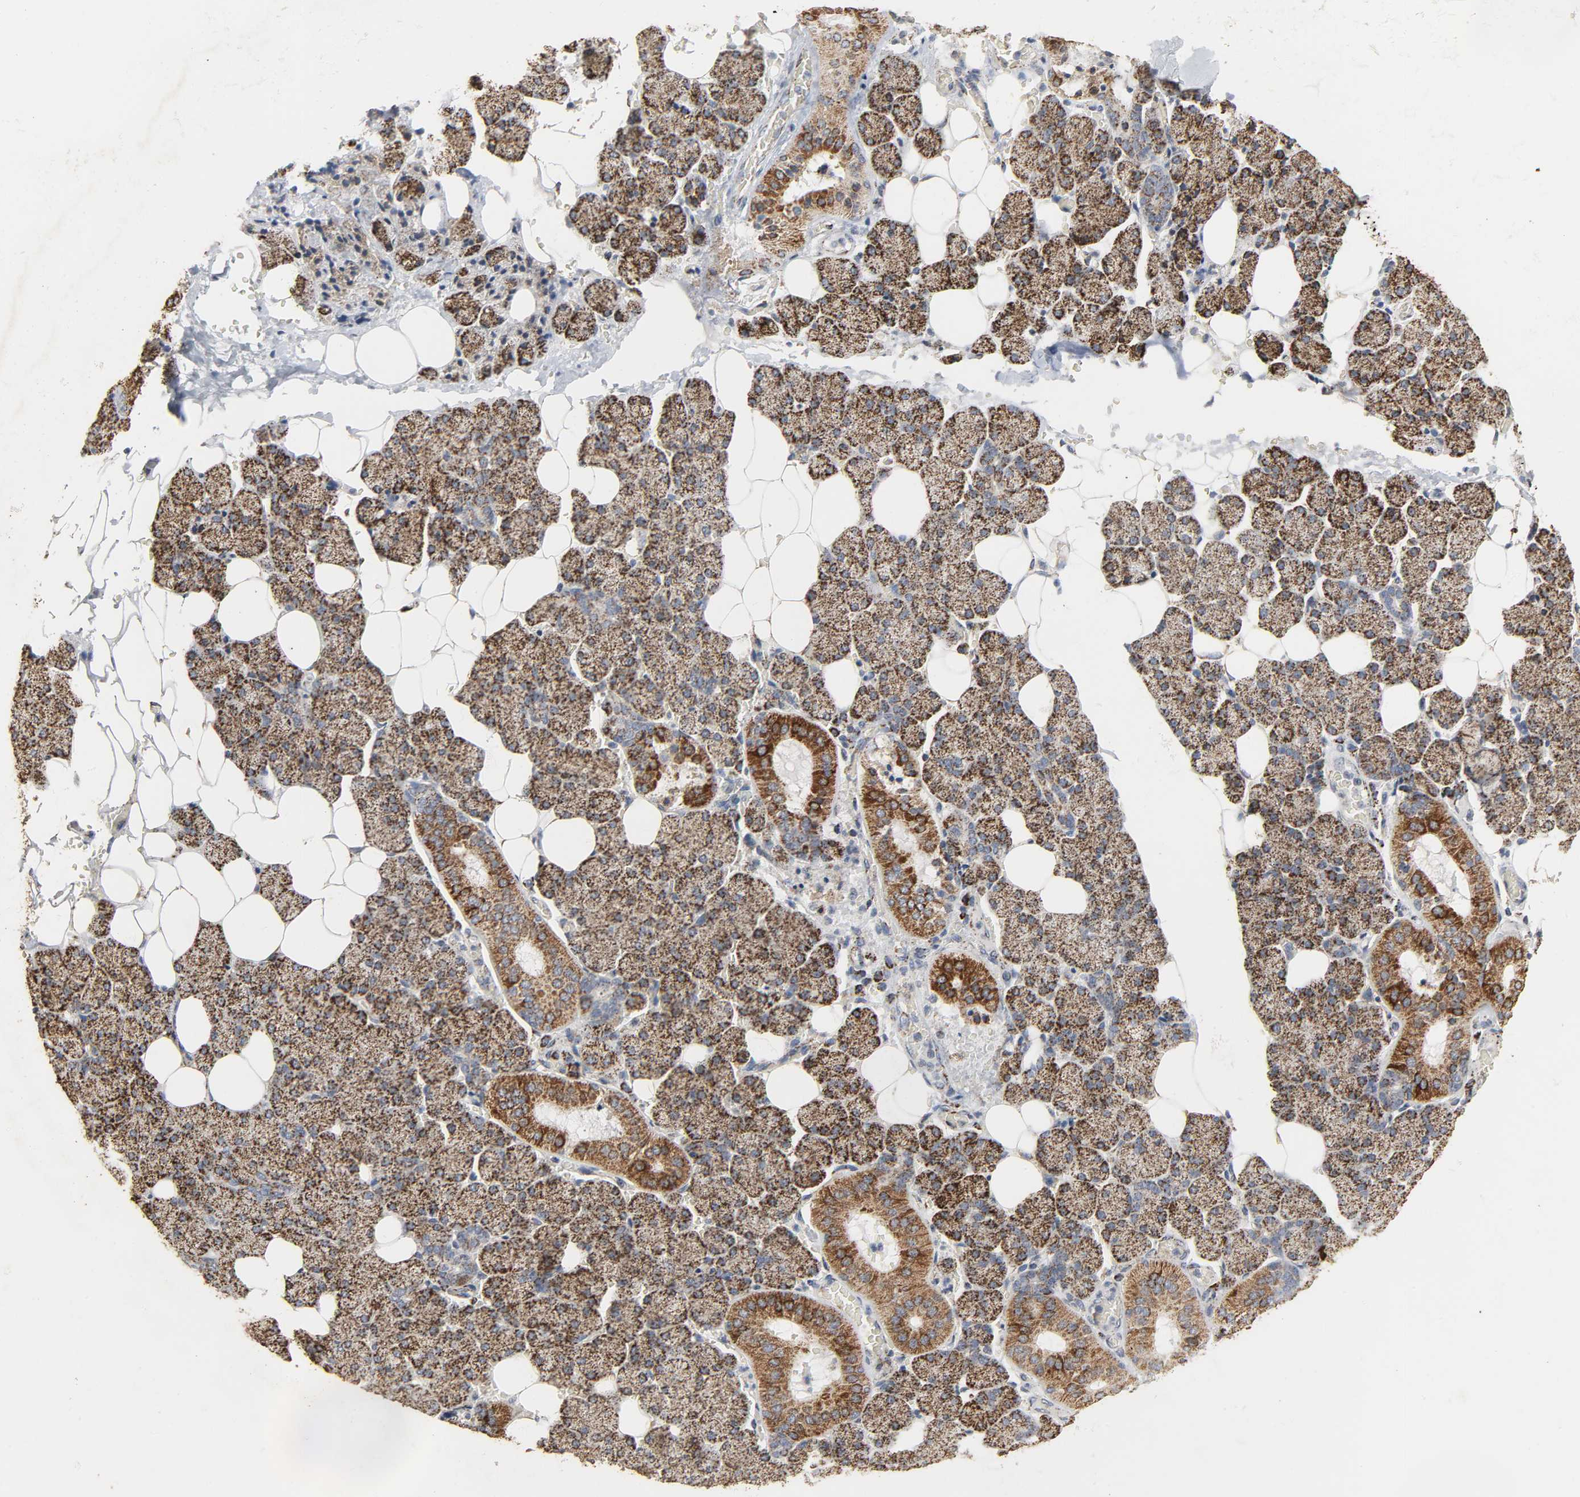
{"staining": {"intensity": "strong", "quantity": ">75%", "location": "cytoplasmic/membranous"}, "tissue": "salivary gland", "cell_type": "Glandular cells", "image_type": "normal", "snomed": [{"axis": "morphology", "description": "Normal tissue, NOS"}, {"axis": "topography", "description": "Lymph node"}, {"axis": "topography", "description": "Salivary gland"}], "caption": "Approximately >75% of glandular cells in unremarkable human salivary gland reveal strong cytoplasmic/membranous protein expression as visualized by brown immunohistochemical staining.", "gene": "ACAT1", "patient": {"sex": "male", "age": 8}}